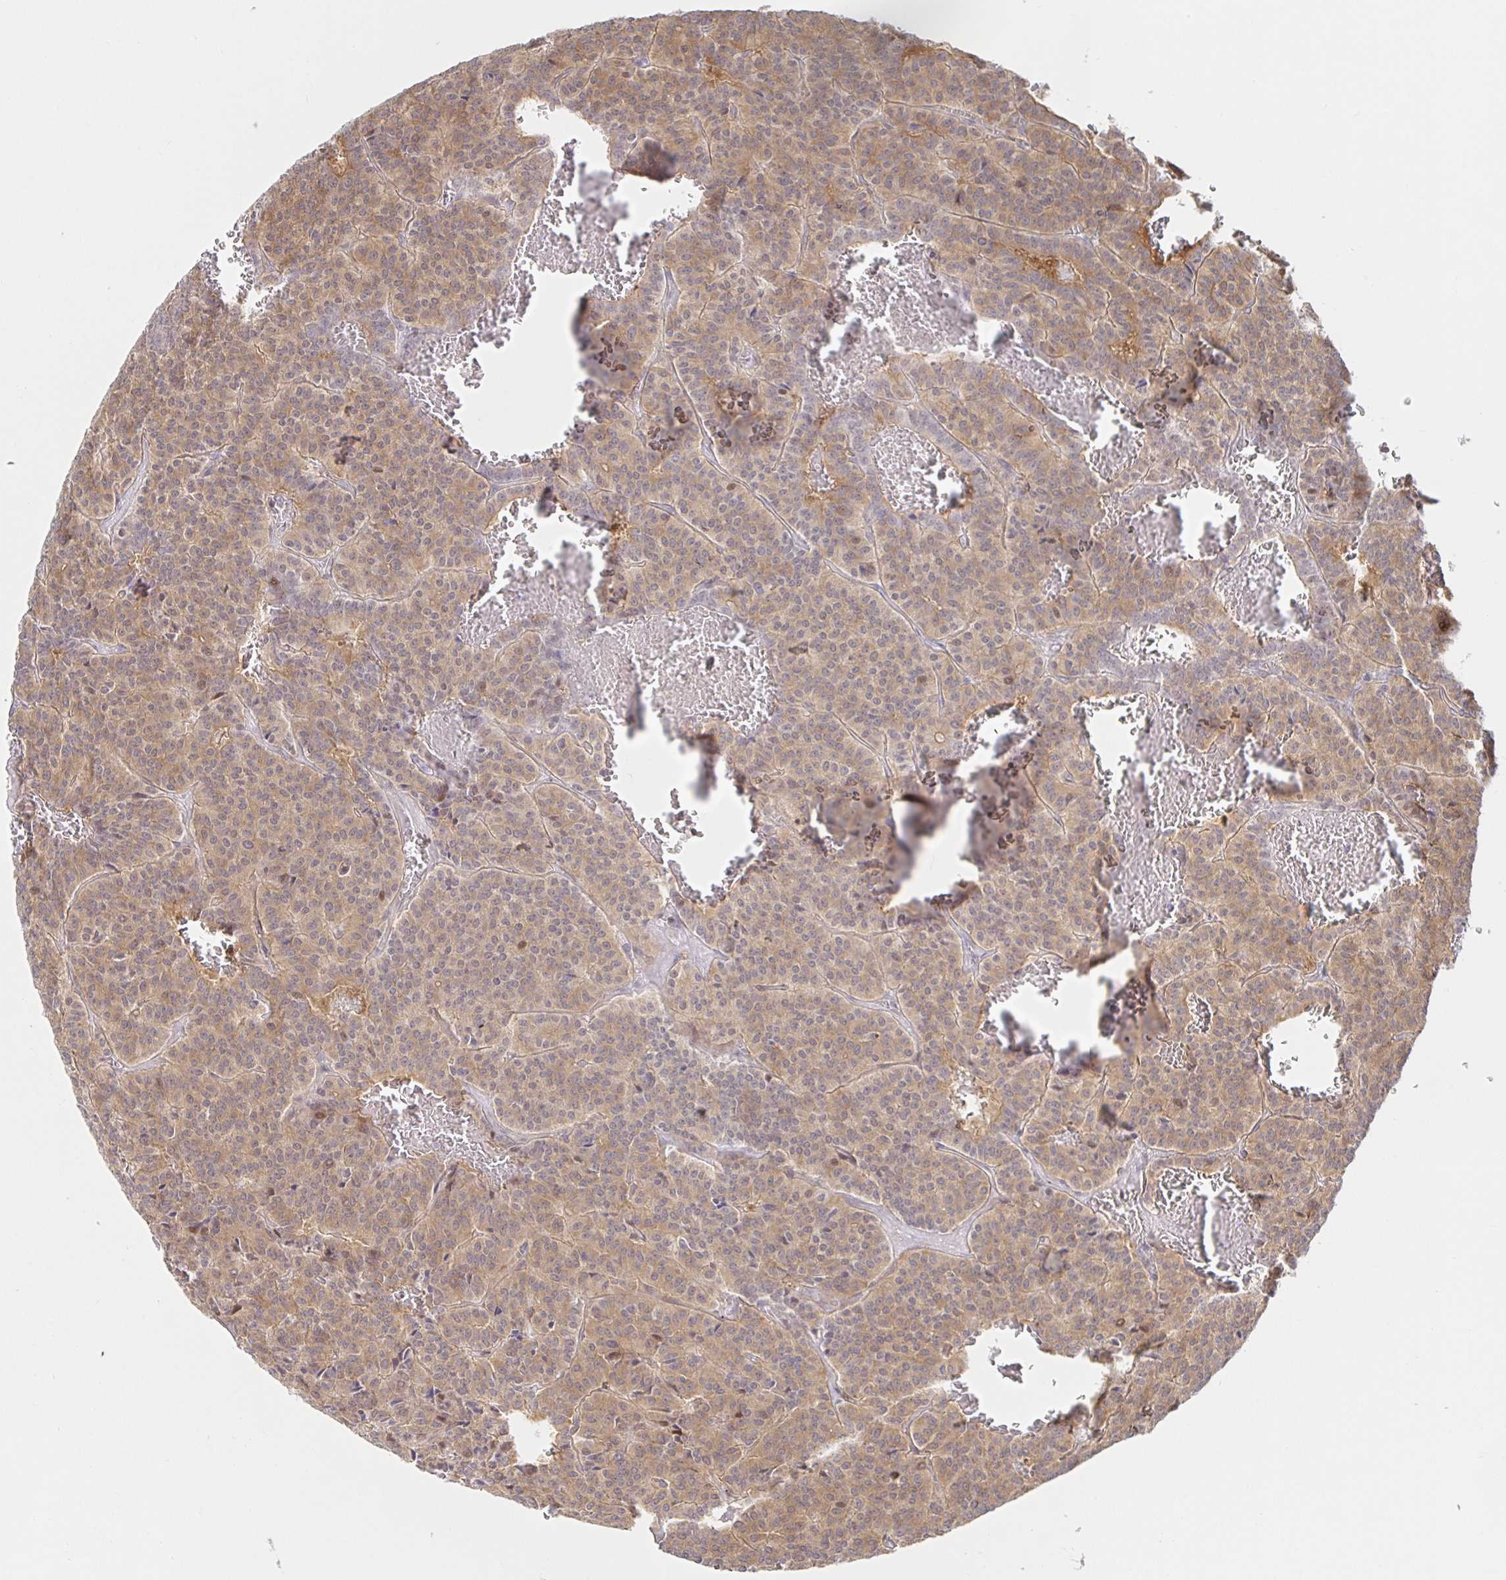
{"staining": {"intensity": "weak", "quantity": ">75%", "location": "cytoplasmic/membranous"}, "tissue": "carcinoid", "cell_type": "Tumor cells", "image_type": "cancer", "snomed": [{"axis": "morphology", "description": "Carcinoid, malignant, NOS"}, {"axis": "topography", "description": "Lung"}], "caption": "There is low levels of weak cytoplasmic/membranous expression in tumor cells of malignant carcinoid, as demonstrated by immunohistochemical staining (brown color).", "gene": "AACS", "patient": {"sex": "male", "age": 70}}